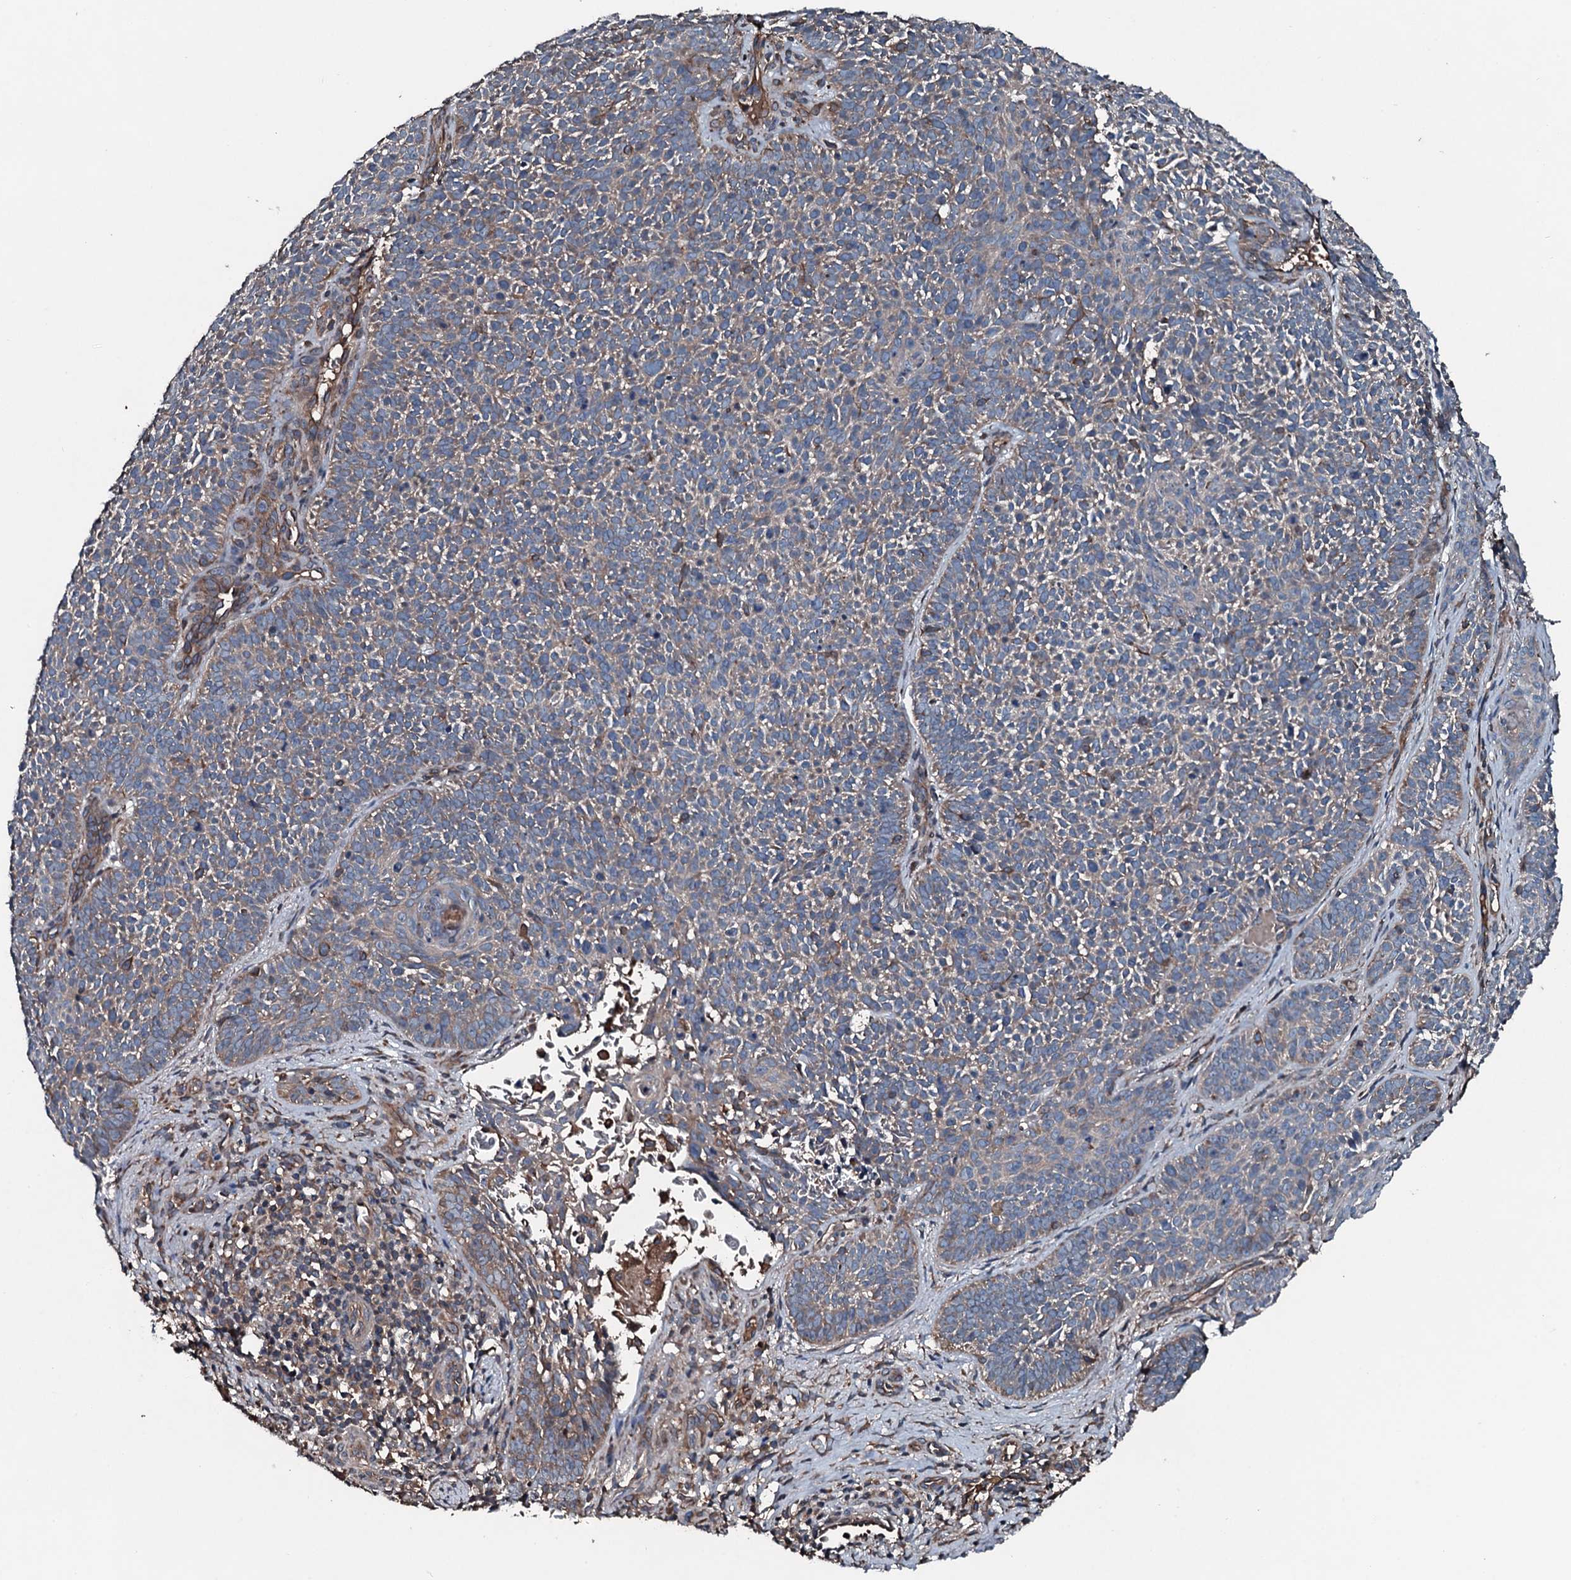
{"staining": {"intensity": "weak", "quantity": "25%-75%", "location": "cytoplasmic/membranous"}, "tissue": "skin cancer", "cell_type": "Tumor cells", "image_type": "cancer", "snomed": [{"axis": "morphology", "description": "Basal cell carcinoma"}, {"axis": "topography", "description": "Skin"}], "caption": "High-magnification brightfield microscopy of skin cancer stained with DAB (brown) and counterstained with hematoxylin (blue). tumor cells exhibit weak cytoplasmic/membranous positivity is appreciated in approximately25%-75% of cells.", "gene": "AARS1", "patient": {"sex": "male", "age": 85}}